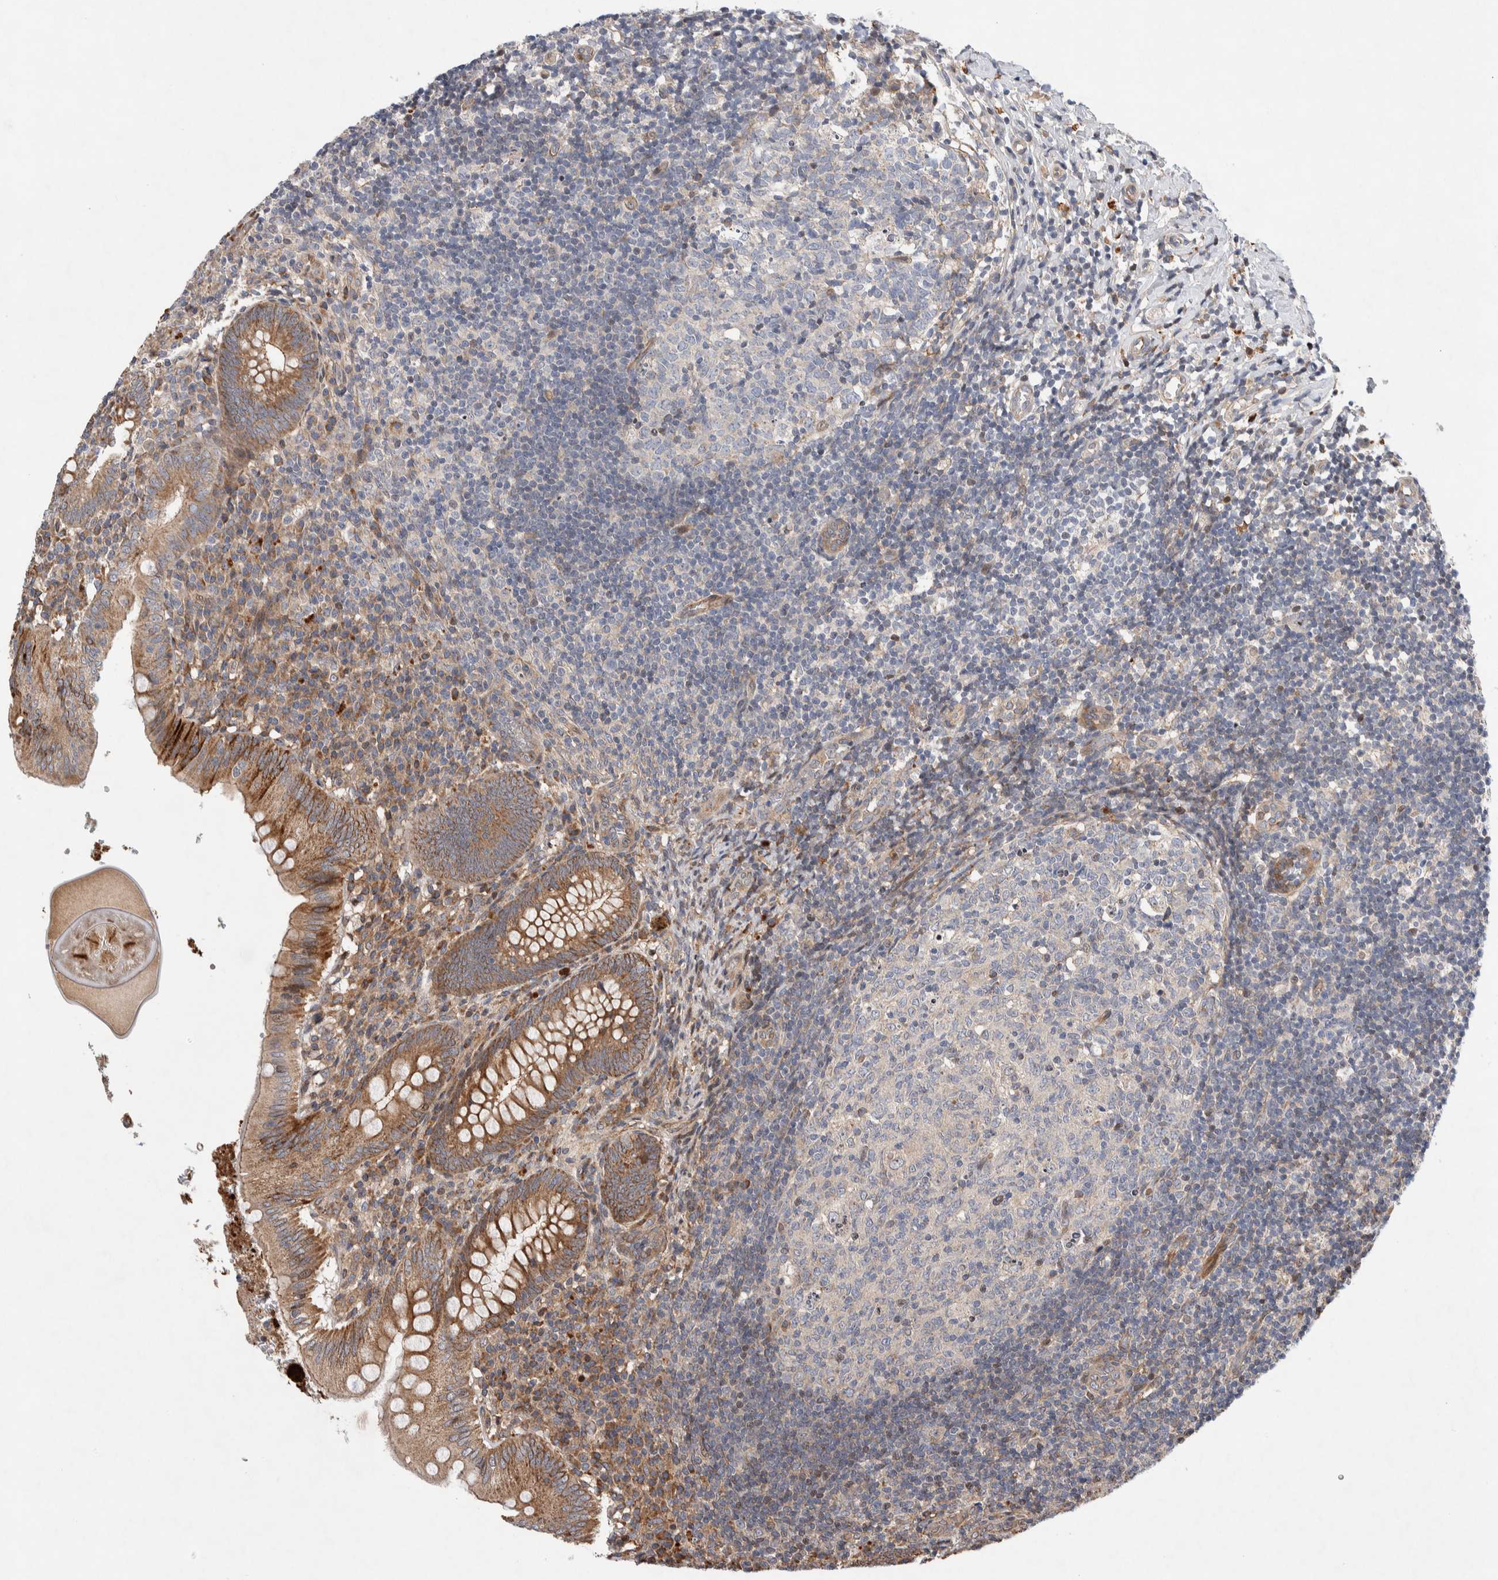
{"staining": {"intensity": "moderate", "quantity": ">75%", "location": "cytoplasmic/membranous"}, "tissue": "appendix", "cell_type": "Glandular cells", "image_type": "normal", "snomed": [{"axis": "morphology", "description": "Normal tissue, NOS"}, {"axis": "topography", "description": "Appendix"}], "caption": "A high-resolution micrograph shows immunohistochemistry (IHC) staining of normal appendix, which reveals moderate cytoplasmic/membranous staining in about >75% of glandular cells.", "gene": "LZTS1", "patient": {"sex": "male", "age": 8}}